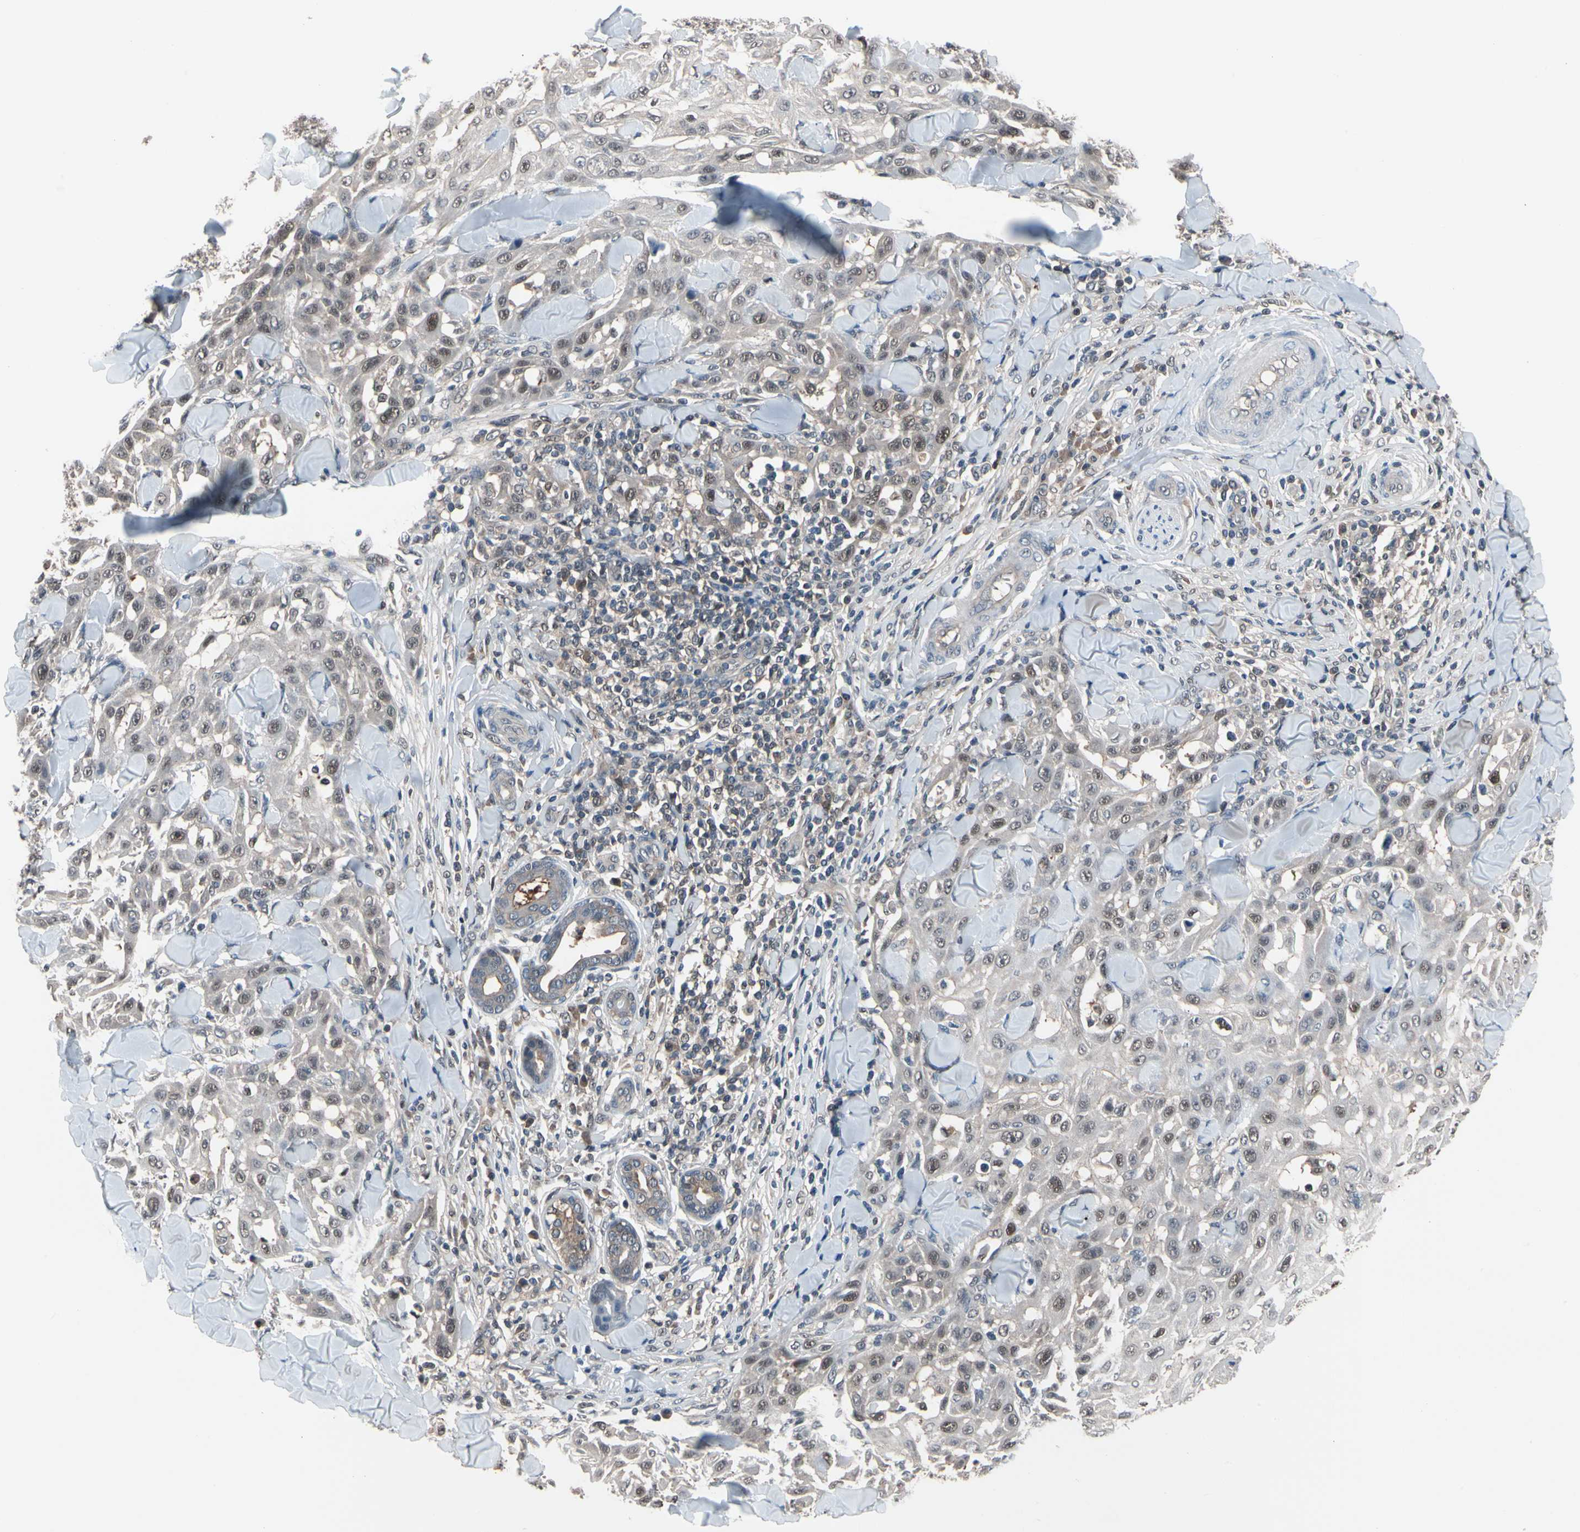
{"staining": {"intensity": "weak", "quantity": "25%-75%", "location": "cytoplasmic/membranous,nuclear"}, "tissue": "skin cancer", "cell_type": "Tumor cells", "image_type": "cancer", "snomed": [{"axis": "morphology", "description": "Squamous cell carcinoma, NOS"}, {"axis": "topography", "description": "Skin"}], "caption": "The histopathology image demonstrates staining of skin cancer (squamous cell carcinoma), revealing weak cytoplasmic/membranous and nuclear protein positivity (brown color) within tumor cells.", "gene": "PSMA2", "patient": {"sex": "male", "age": 24}}